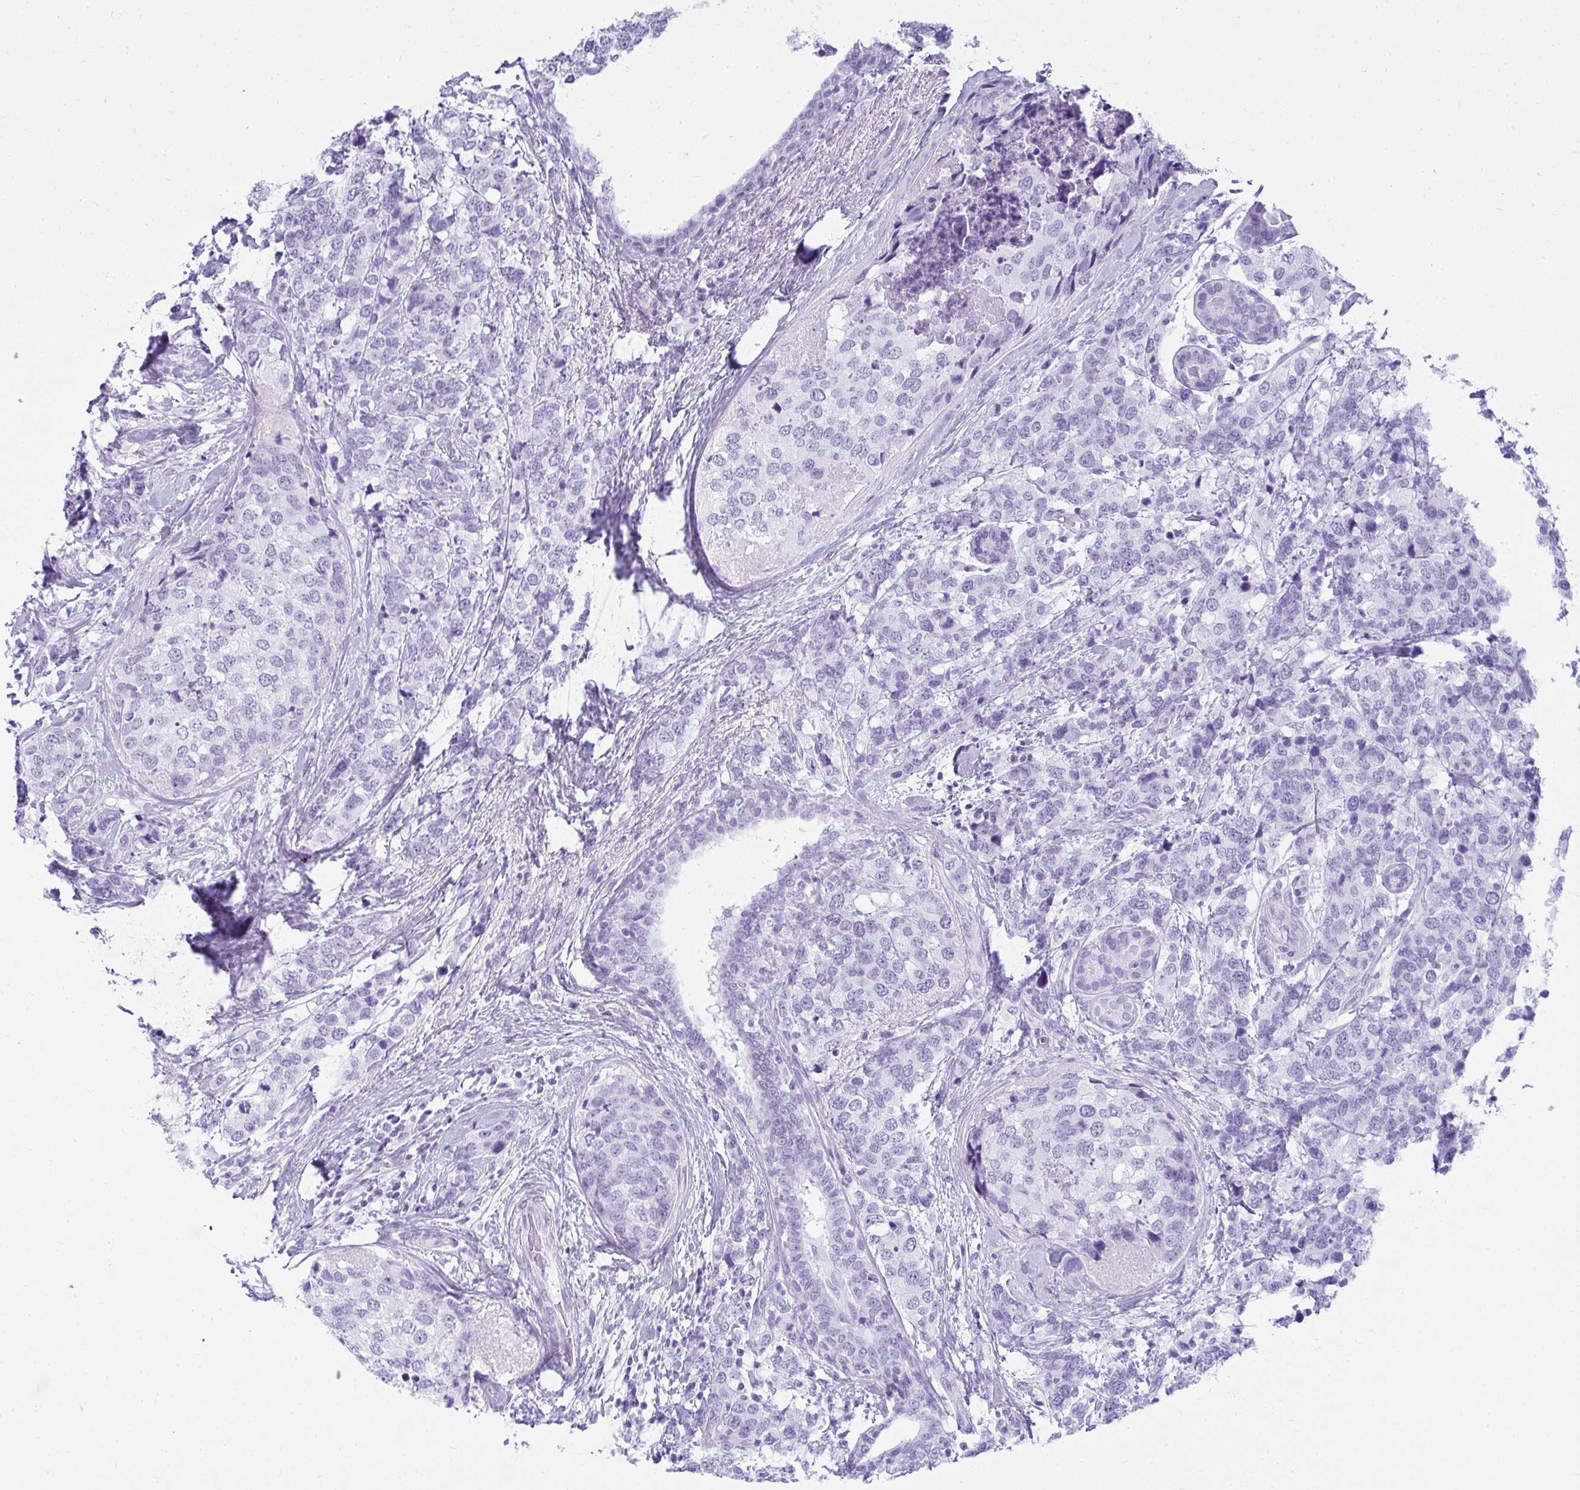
{"staining": {"intensity": "negative", "quantity": "none", "location": "none"}, "tissue": "breast cancer", "cell_type": "Tumor cells", "image_type": "cancer", "snomed": [{"axis": "morphology", "description": "Lobular carcinoma"}, {"axis": "topography", "description": "Breast"}], "caption": "This is an immunohistochemistry (IHC) image of human breast cancer. There is no positivity in tumor cells.", "gene": "CLGN", "patient": {"sex": "female", "age": 59}}